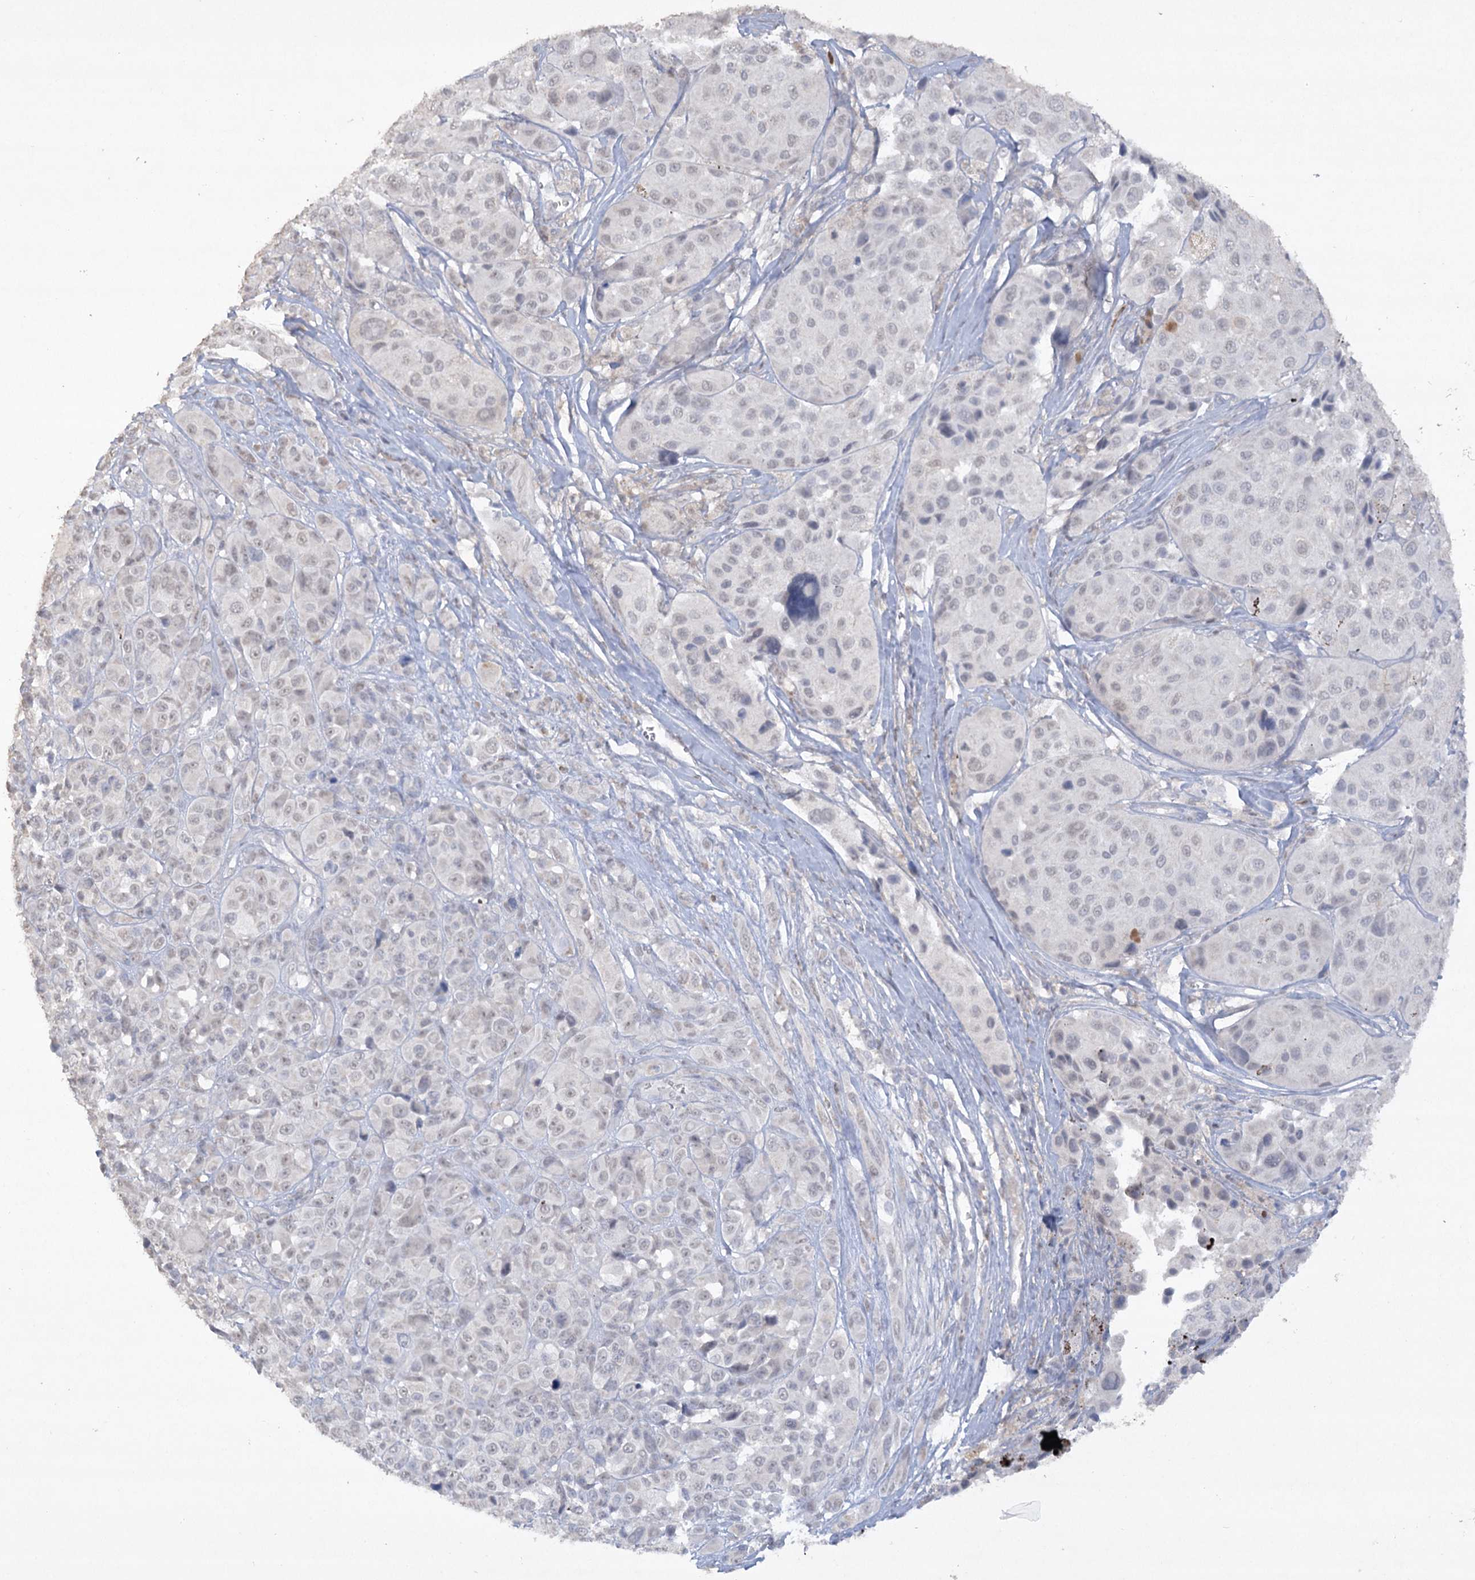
{"staining": {"intensity": "negative", "quantity": "none", "location": "none"}, "tissue": "melanoma", "cell_type": "Tumor cells", "image_type": "cancer", "snomed": [{"axis": "morphology", "description": "Malignant melanoma, NOS"}, {"axis": "topography", "description": "Skin of trunk"}], "caption": "Tumor cells show no significant protein staining in melanoma.", "gene": "TRAF3IP1", "patient": {"sex": "male", "age": 71}}